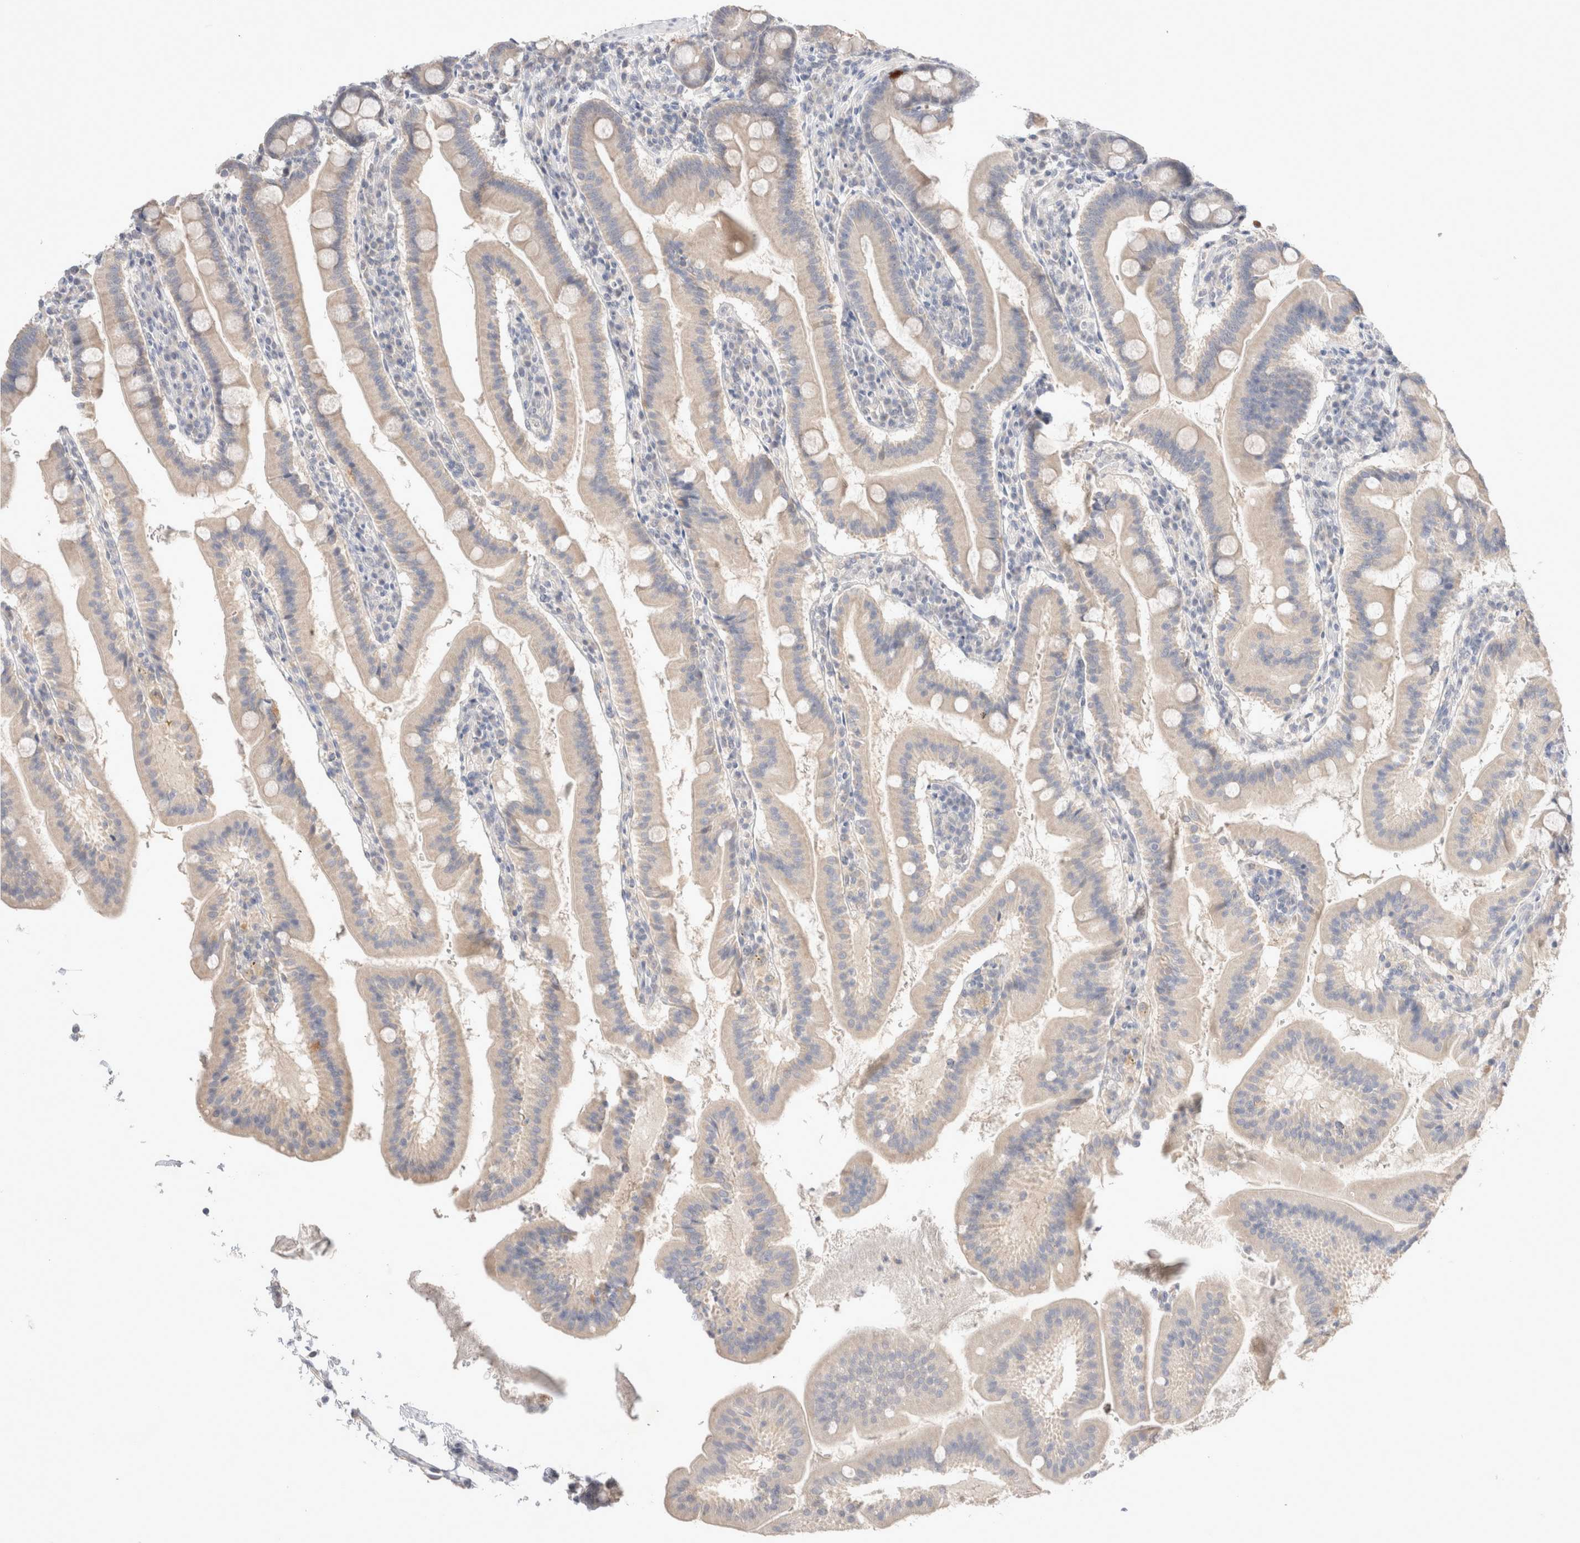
{"staining": {"intensity": "weak", "quantity": ">75%", "location": "cytoplasmic/membranous"}, "tissue": "duodenum", "cell_type": "Glandular cells", "image_type": "normal", "snomed": [{"axis": "morphology", "description": "Normal tissue, NOS"}, {"axis": "morphology", "description": "Adenocarcinoma, NOS"}, {"axis": "topography", "description": "Pancreas"}, {"axis": "topography", "description": "Duodenum"}], "caption": "DAB immunohistochemical staining of benign human duodenum reveals weak cytoplasmic/membranous protein staining in approximately >75% of glandular cells.", "gene": "SPATA20", "patient": {"sex": "male", "age": 50}}